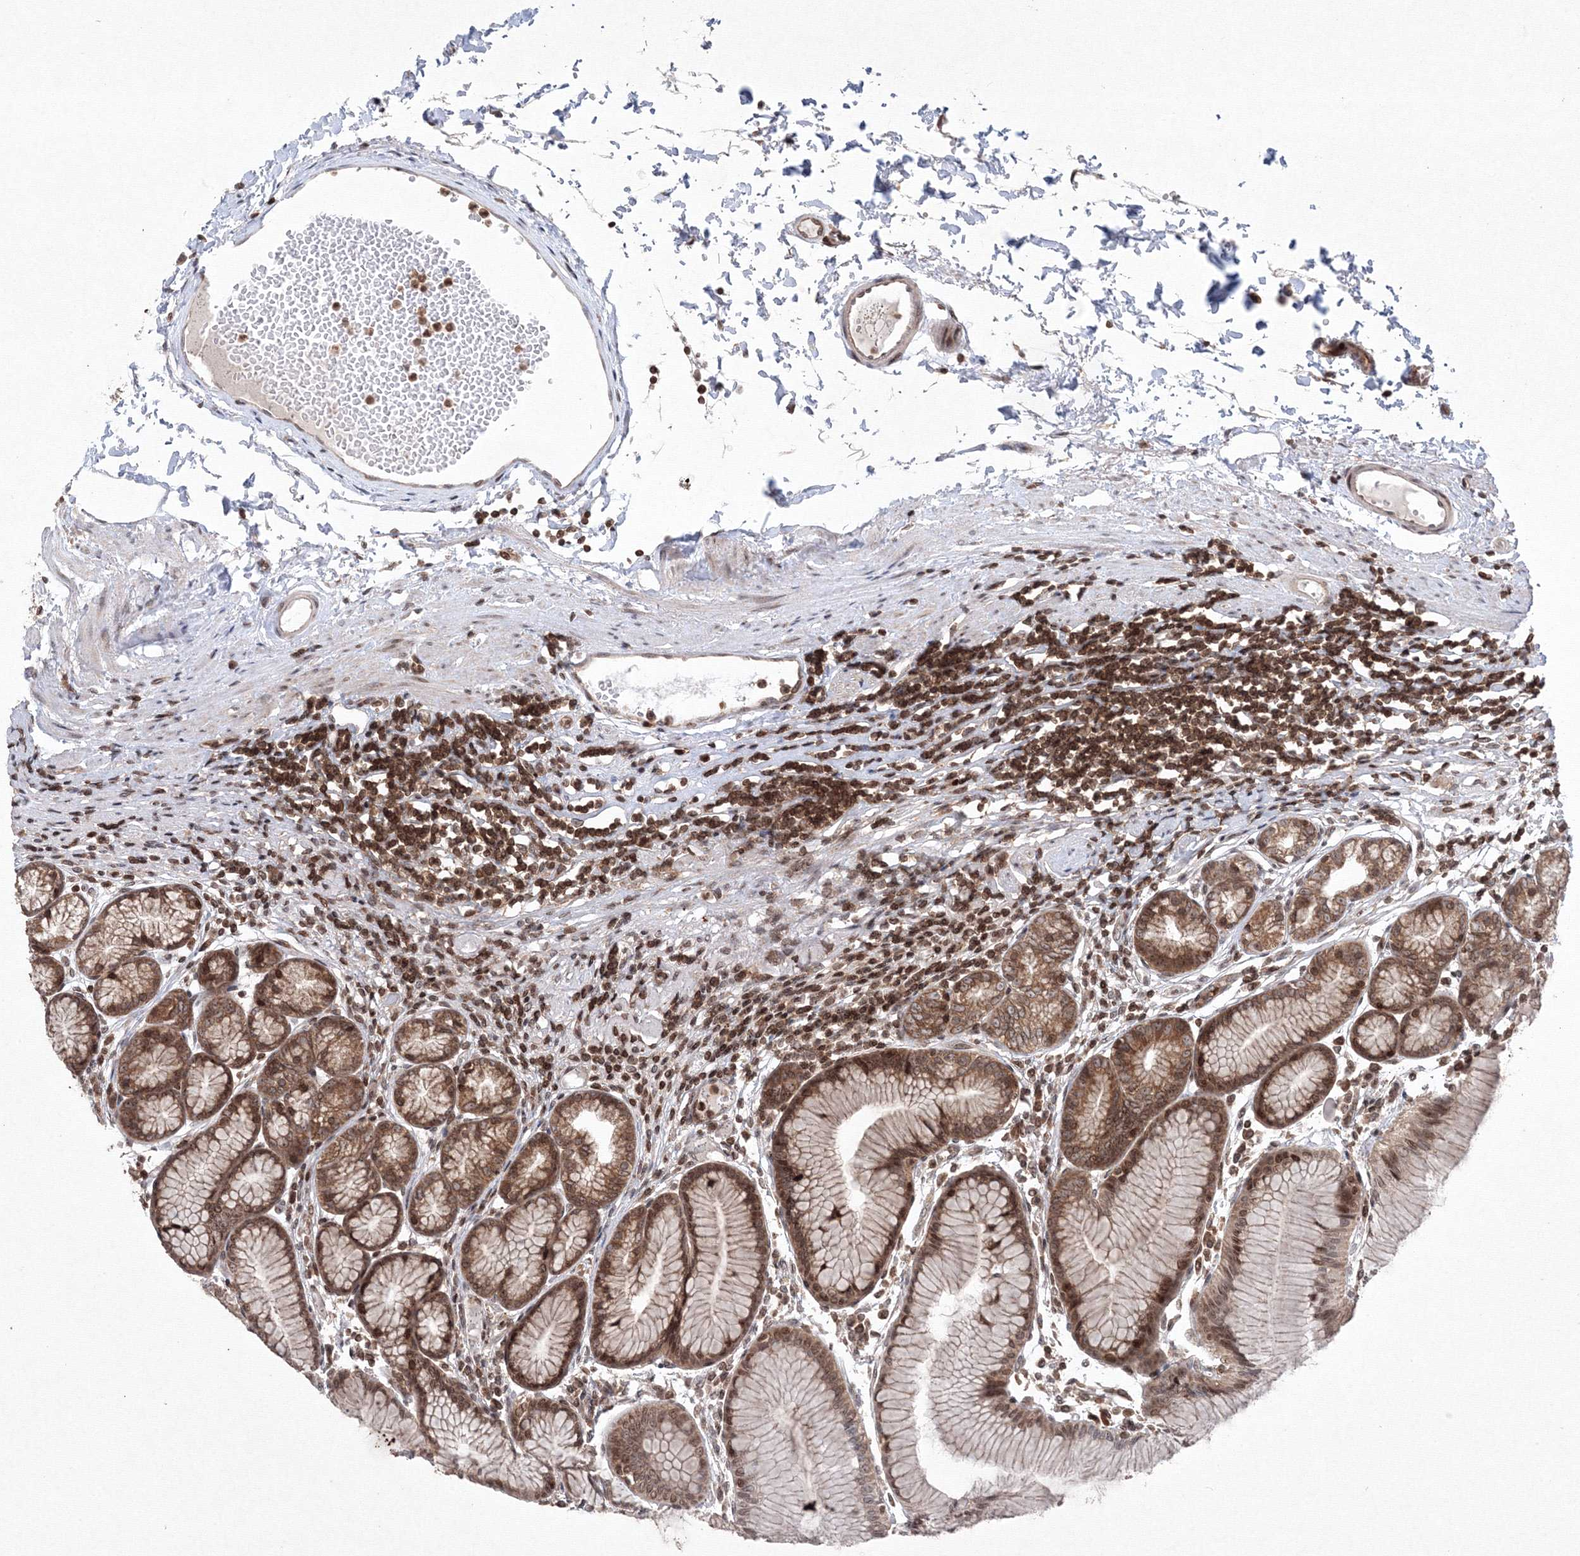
{"staining": {"intensity": "moderate", "quantity": ">75%", "location": "cytoplasmic/membranous,nuclear"}, "tissue": "stomach", "cell_type": "Glandular cells", "image_type": "normal", "snomed": [{"axis": "morphology", "description": "Normal tissue, NOS"}, {"axis": "topography", "description": "Stomach"}], "caption": "Protein positivity by immunohistochemistry reveals moderate cytoplasmic/membranous,nuclear expression in about >75% of glandular cells in unremarkable stomach. The protein of interest is stained brown, and the nuclei are stained in blue (DAB IHC with brightfield microscopy, high magnification).", "gene": "MKRN2", "patient": {"sex": "female", "age": 57}}